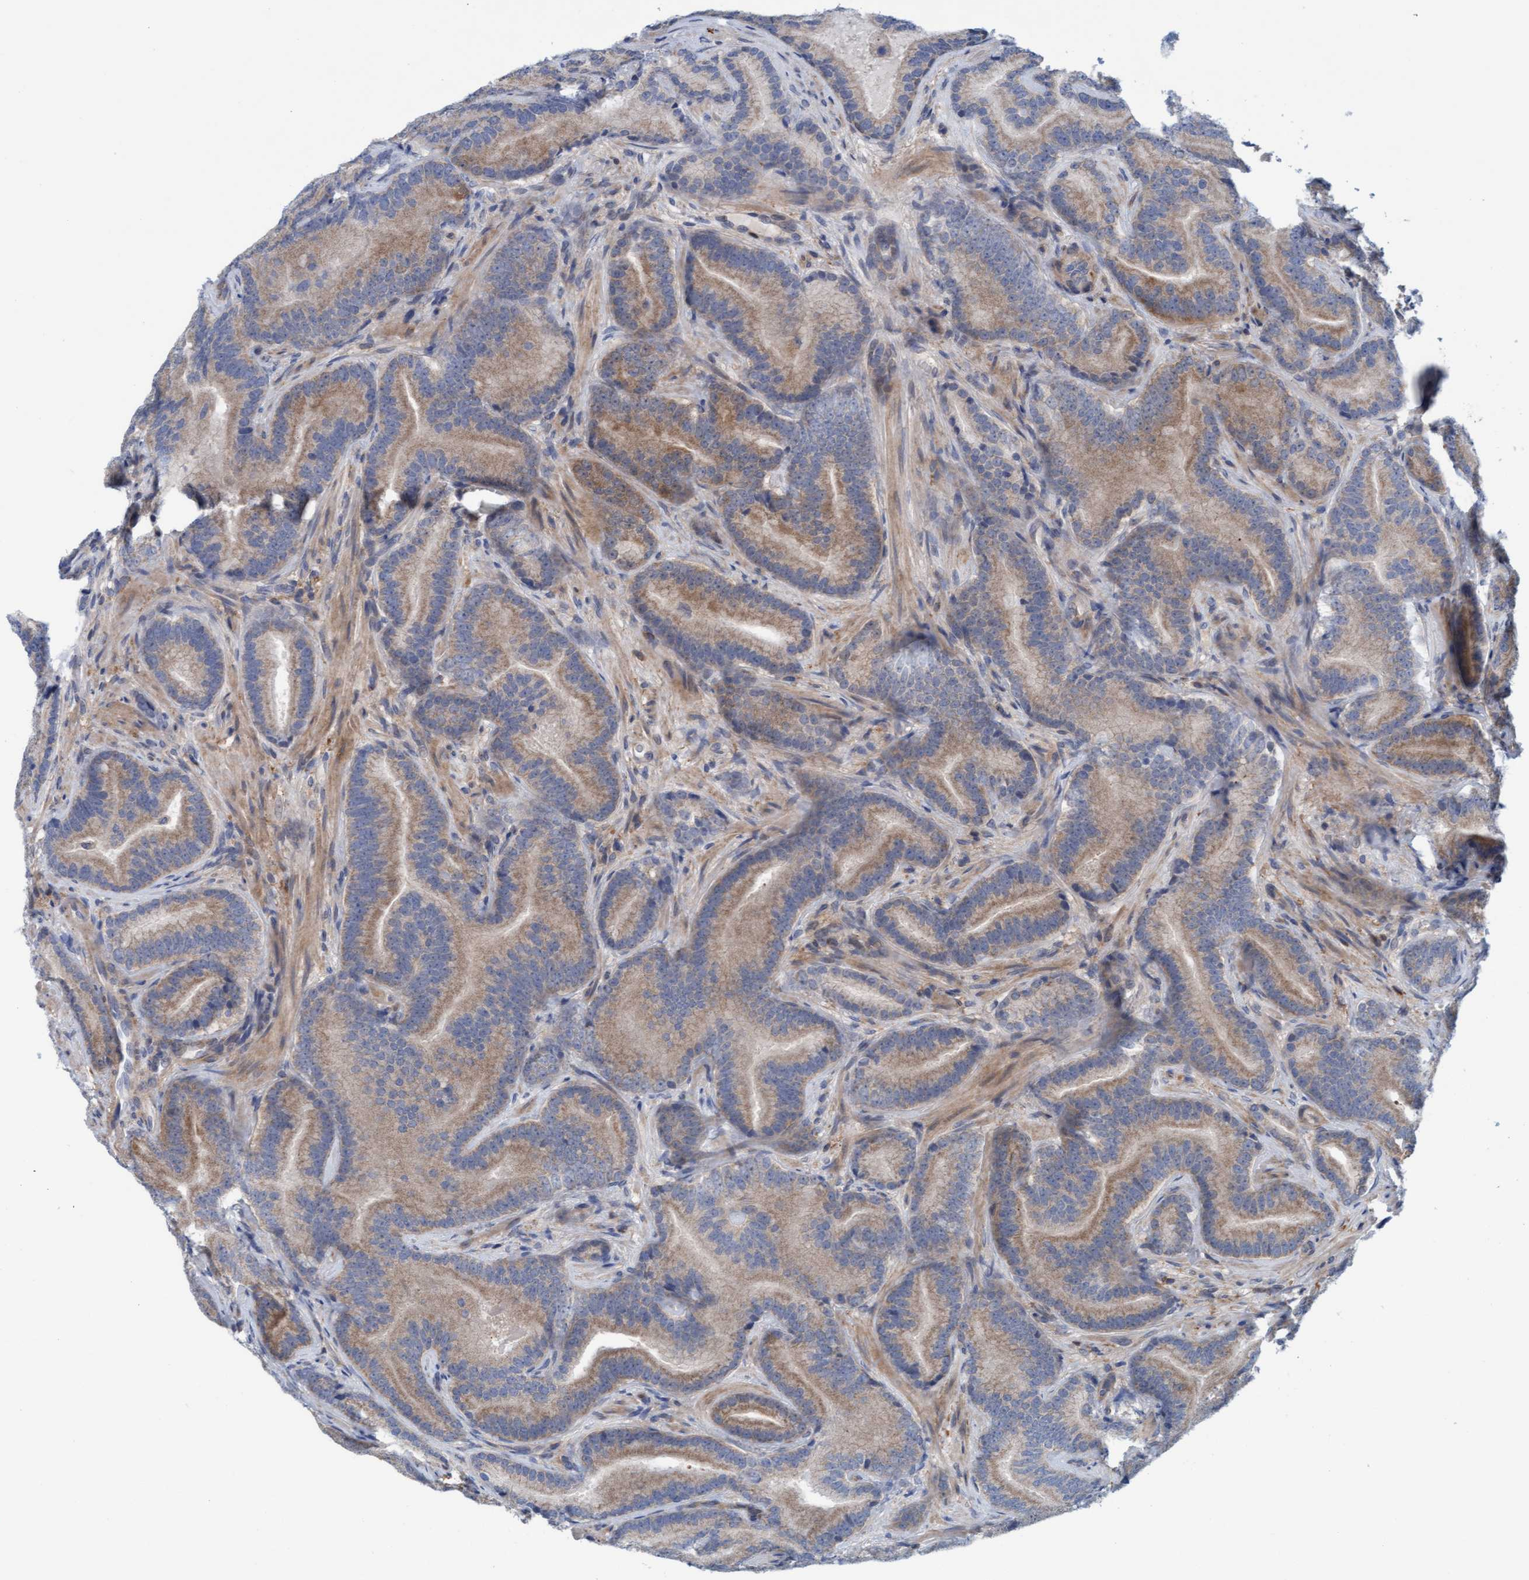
{"staining": {"intensity": "weak", "quantity": "25%-75%", "location": "cytoplasmic/membranous"}, "tissue": "prostate cancer", "cell_type": "Tumor cells", "image_type": "cancer", "snomed": [{"axis": "morphology", "description": "Adenocarcinoma, High grade"}, {"axis": "topography", "description": "Prostate"}], "caption": "Protein staining of adenocarcinoma (high-grade) (prostate) tissue displays weak cytoplasmic/membranous staining in about 25%-75% of tumor cells.", "gene": "KLHL25", "patient": {"sex": "male", "age": 55}}